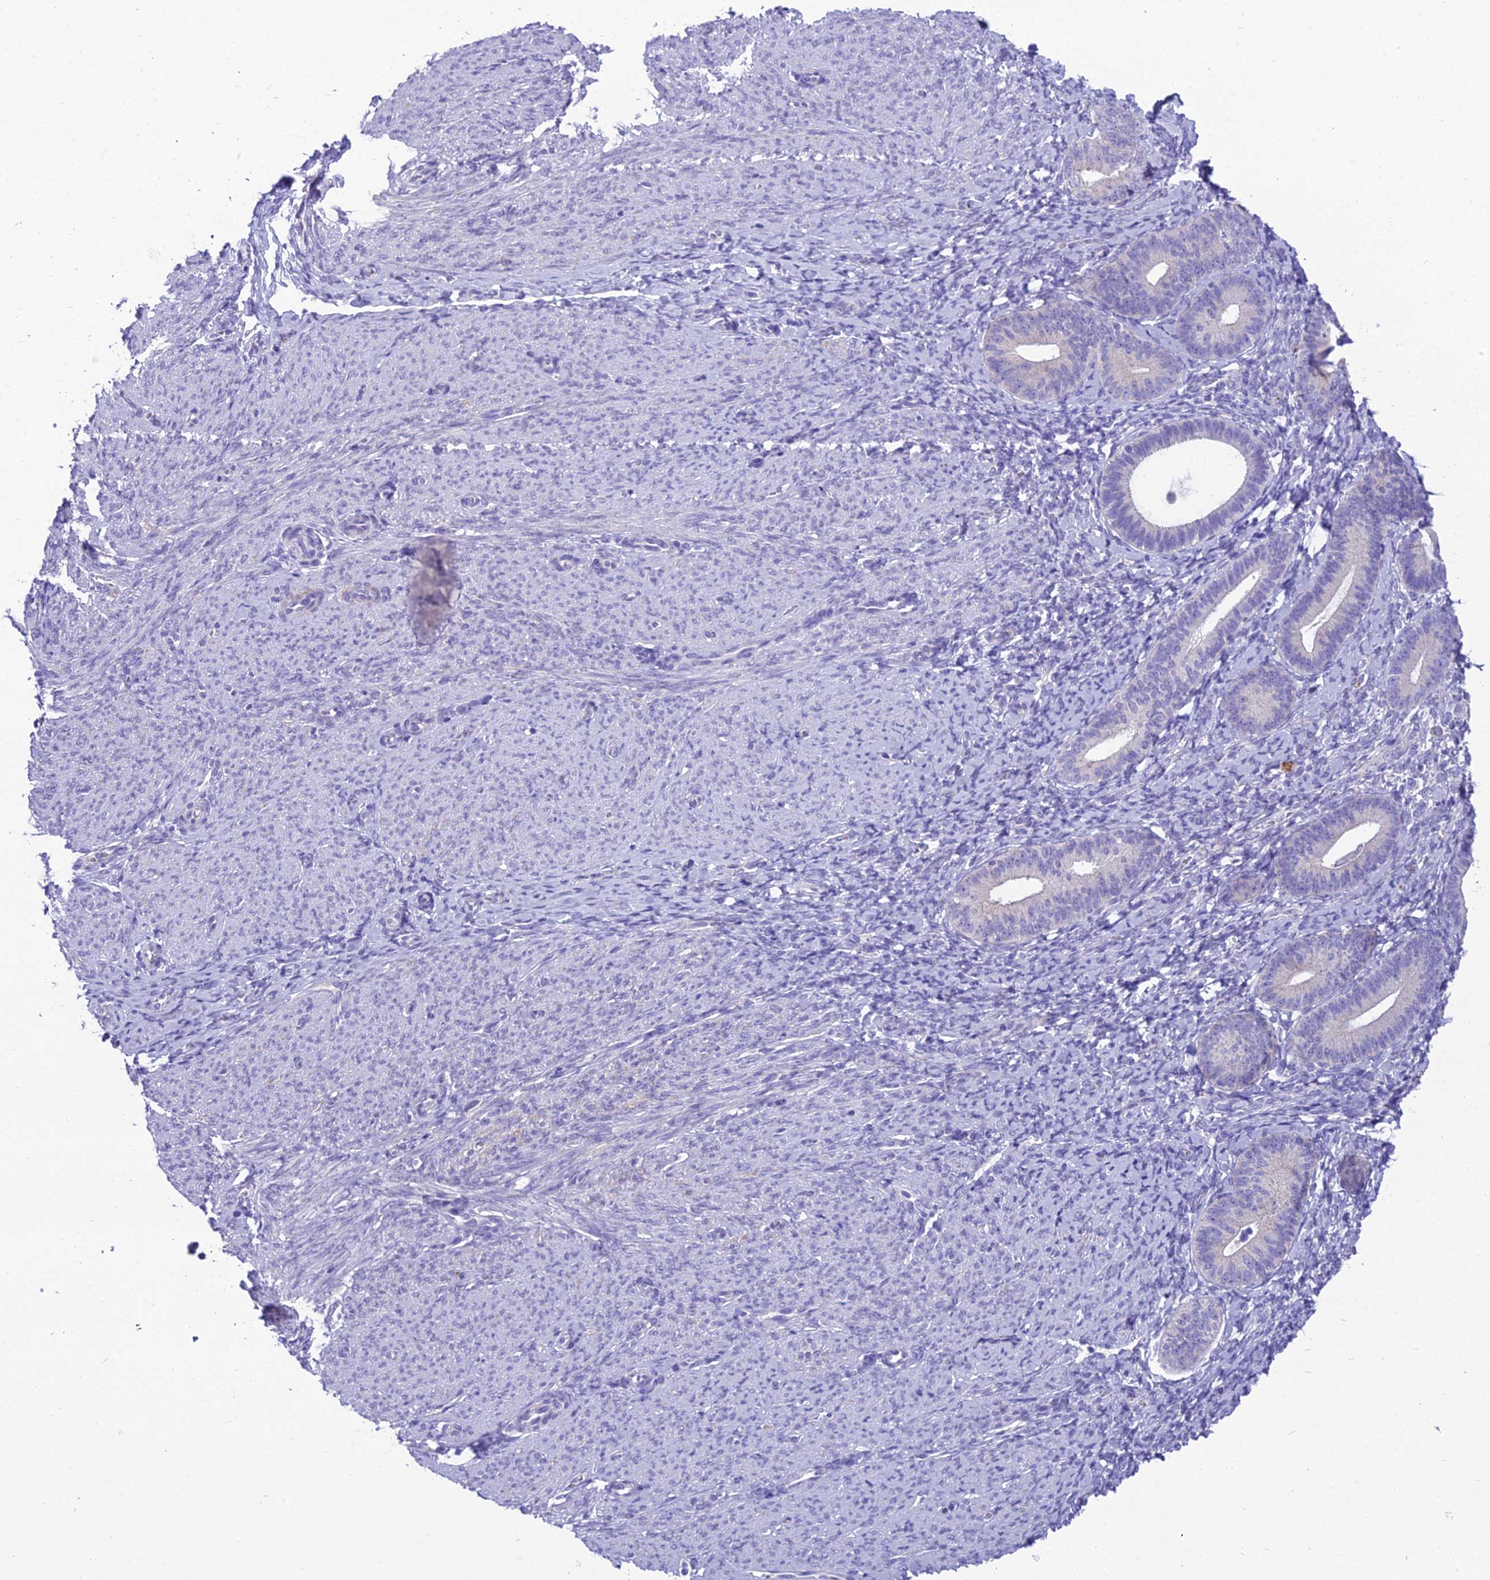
{"staining": {"intensity": "negative", "quantity": "none", "location": "none"}, "tissue": "endometrium", "cell_type": "Cells in endometrial stroma", "image_type": "normal", "snomed": [{"axis": "morphology", "description": "Normal tissue, NOS"}, {"axis": "topography", "description": "Endometrium"}], "caption": "Micrograph shows no significant protein positivity in cells in endometrial stroma of benign endometrium. (DAB (3,3'-diaminobenzidine) IHC with hematoxylin counter stain).", "gene": "MIIP", "patient": {"sex": "female", "age": 65}}